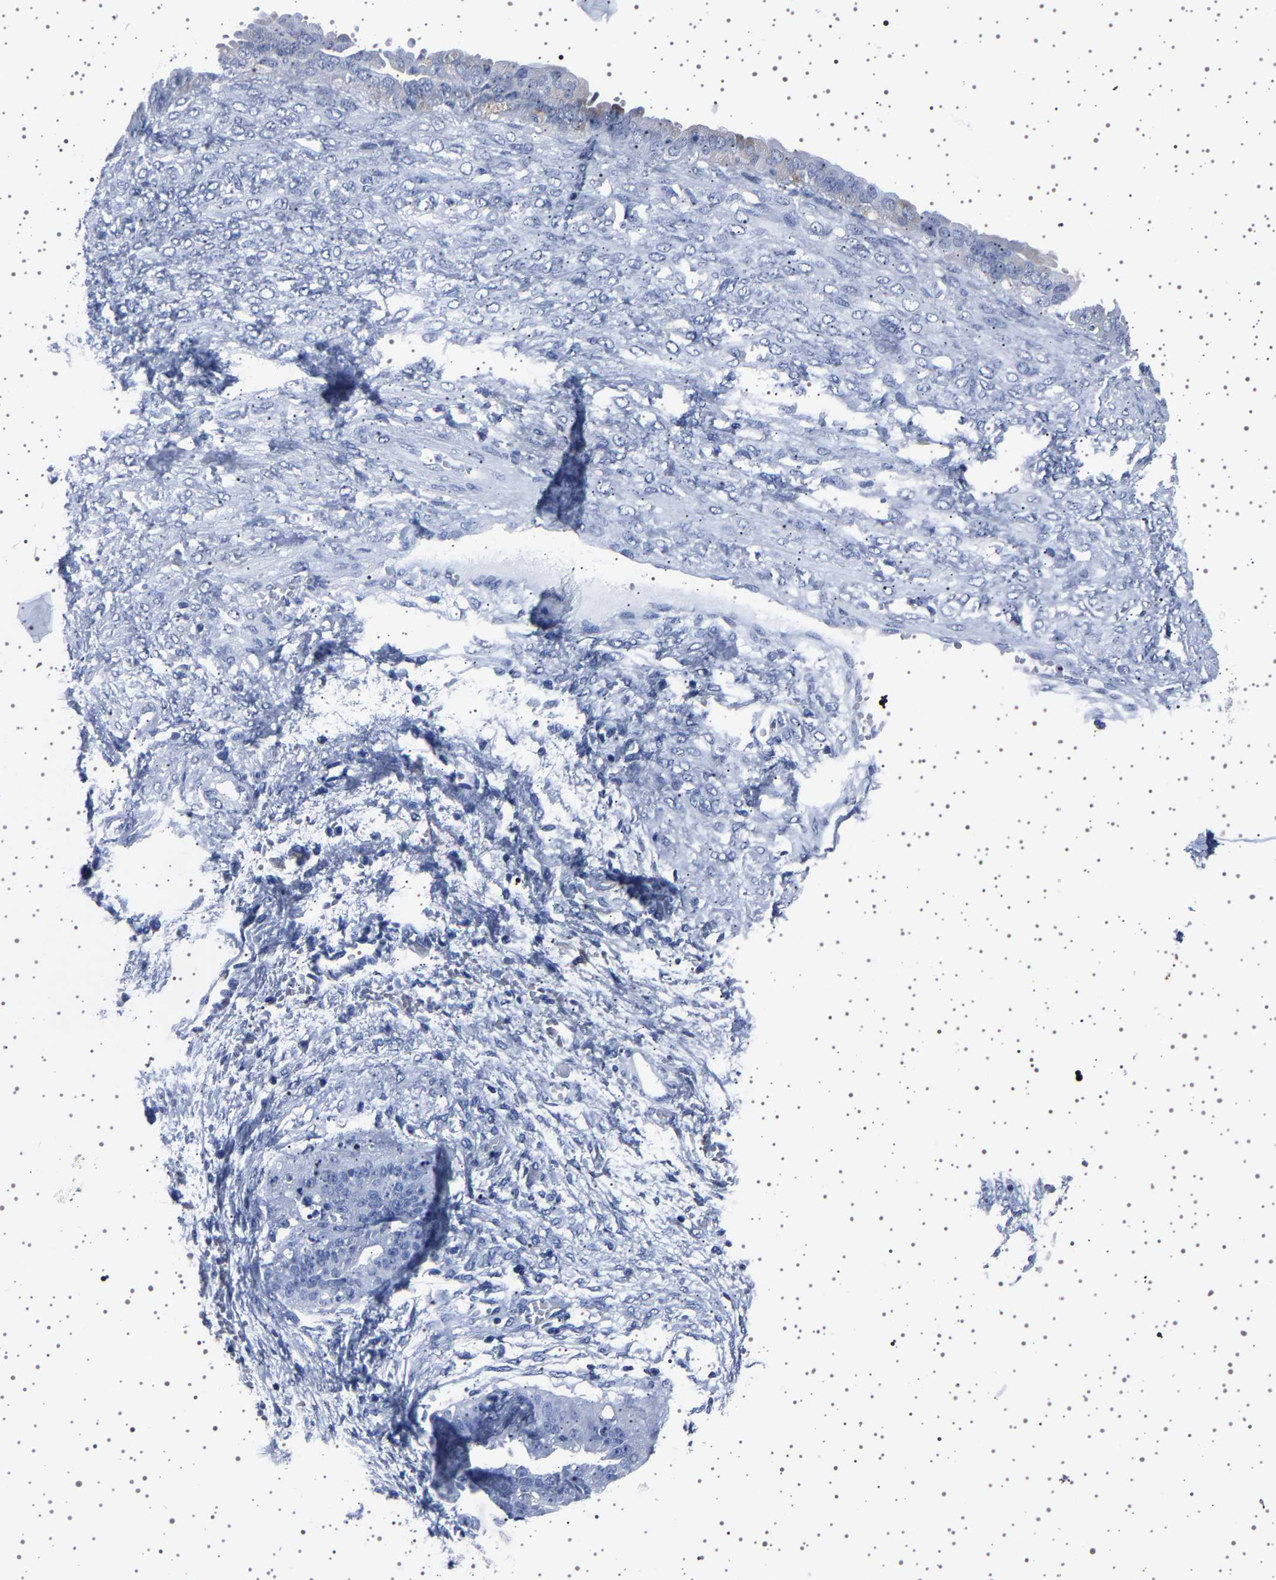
{"staining": {"intensity": "weak", "quantity": "<25%", "location": "cytoplasmic/membranous"}, "tissue": "ovarian cancer", "cell_type": "Tumor cells", "image_type": "cancer", "snomed": [{"axis": "morphology", "description": "Cystadenocarcinoma, serous, NOS"}, {"axis": "topography", "description": "Ovary"}], "caption": "IHC of human serous cystadenocarcinoma (ovarian) exhibits no expression in tumor cells.", "gene": "TFF3", "patient": {"sex": "female", "age": 58}}